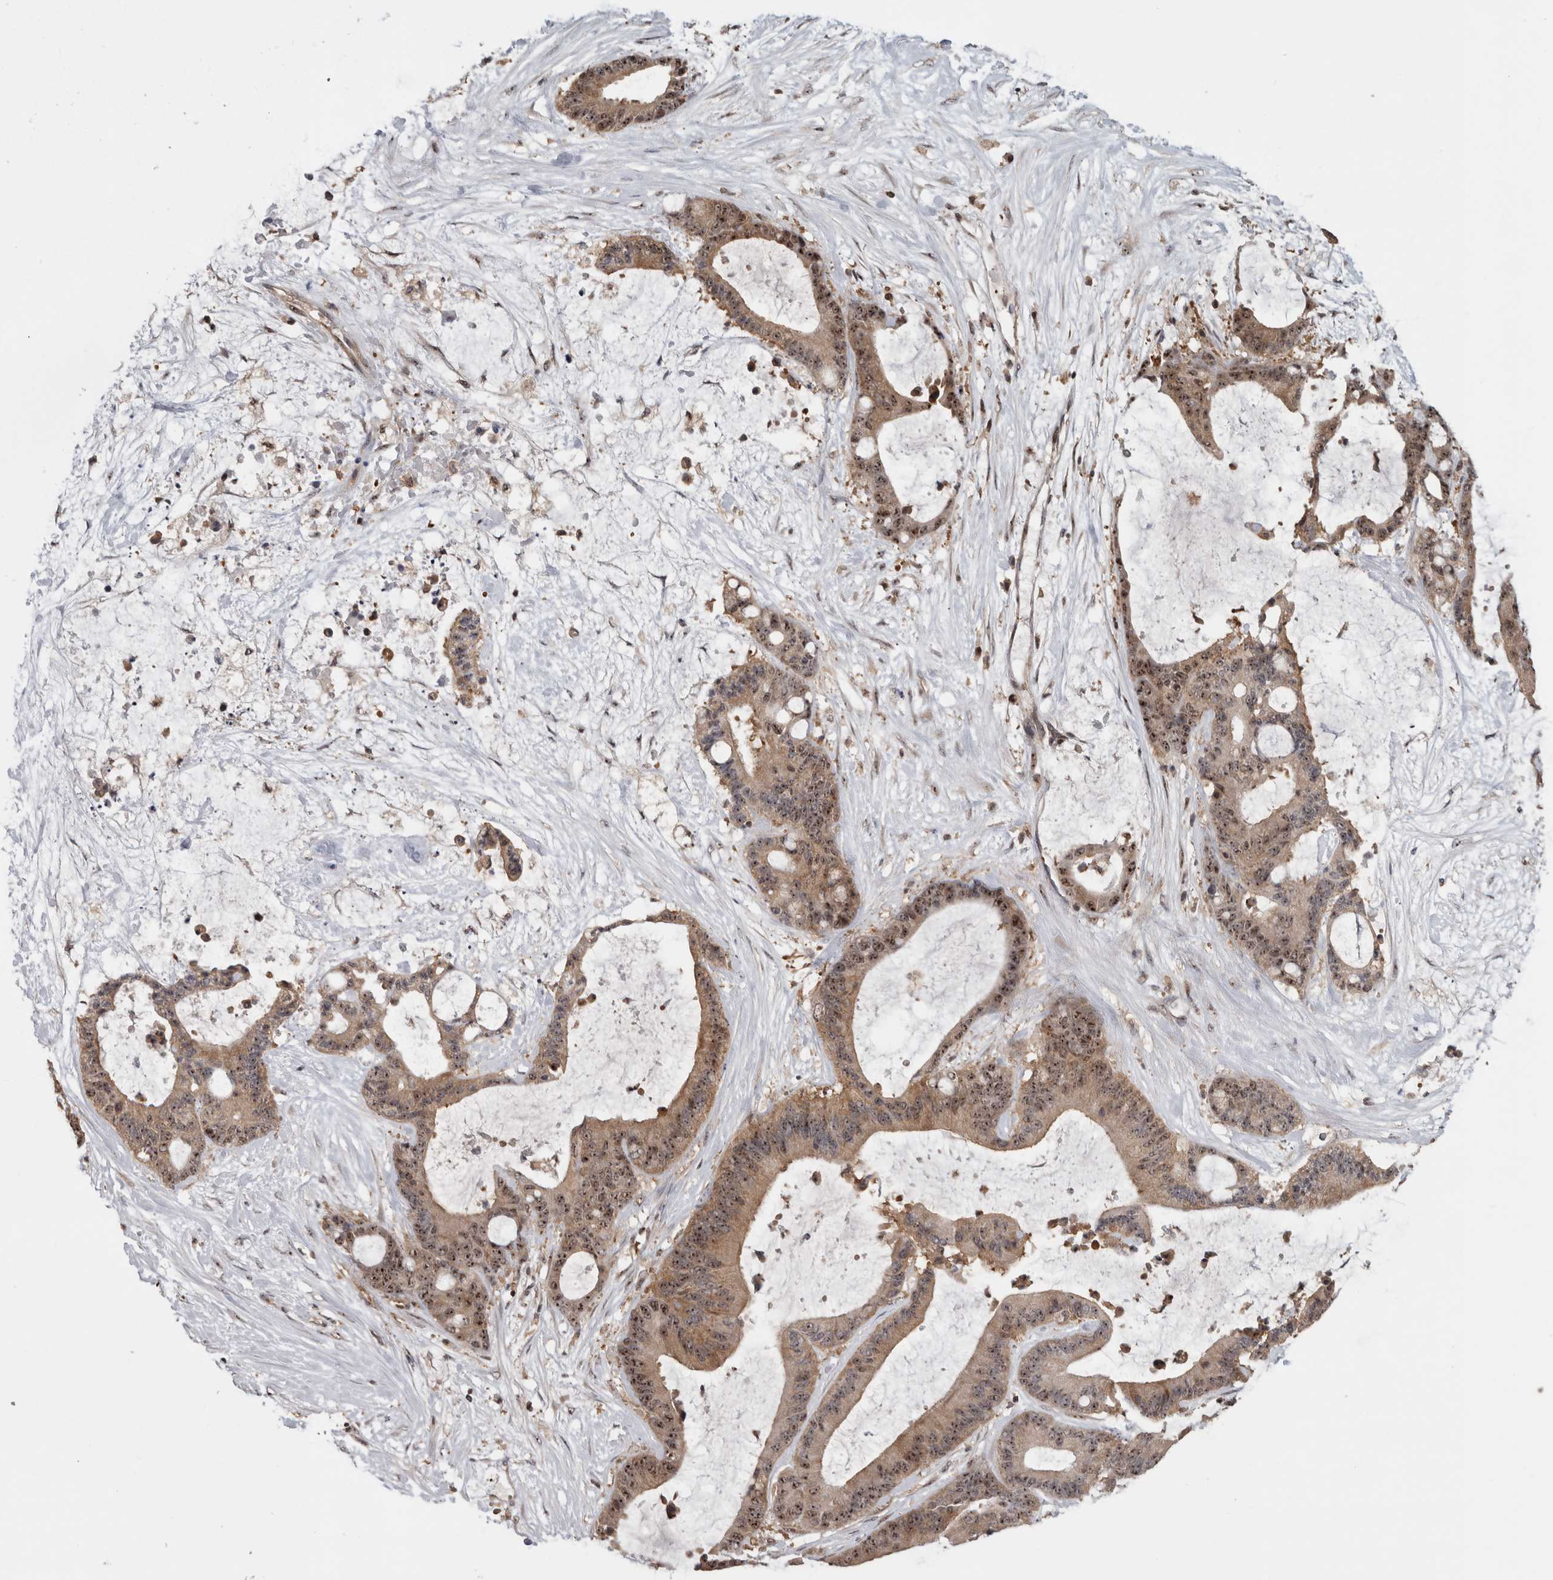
{"staining": {"intensity": "moderate", "quantity": ">75%", "location": "nuclear"}, "tissue": "liver cancer", "cell_type": "Tumor cells", "image_type": "cancer", "snomed": [{"axis": "morphology", "description": "Cholangiocarcinoma"}, {"axis": "topography", "description": "Liver"}], "caption": "A high-resolution micrograph shows immunohistochemistry (IHC) staining of cholangiocarcinoma (liver), which exhibits moderate nuclear staining in about >75% of tumor cells.", "gene": "TDRD7", "patient": {"sex": "female", "age": 73}}